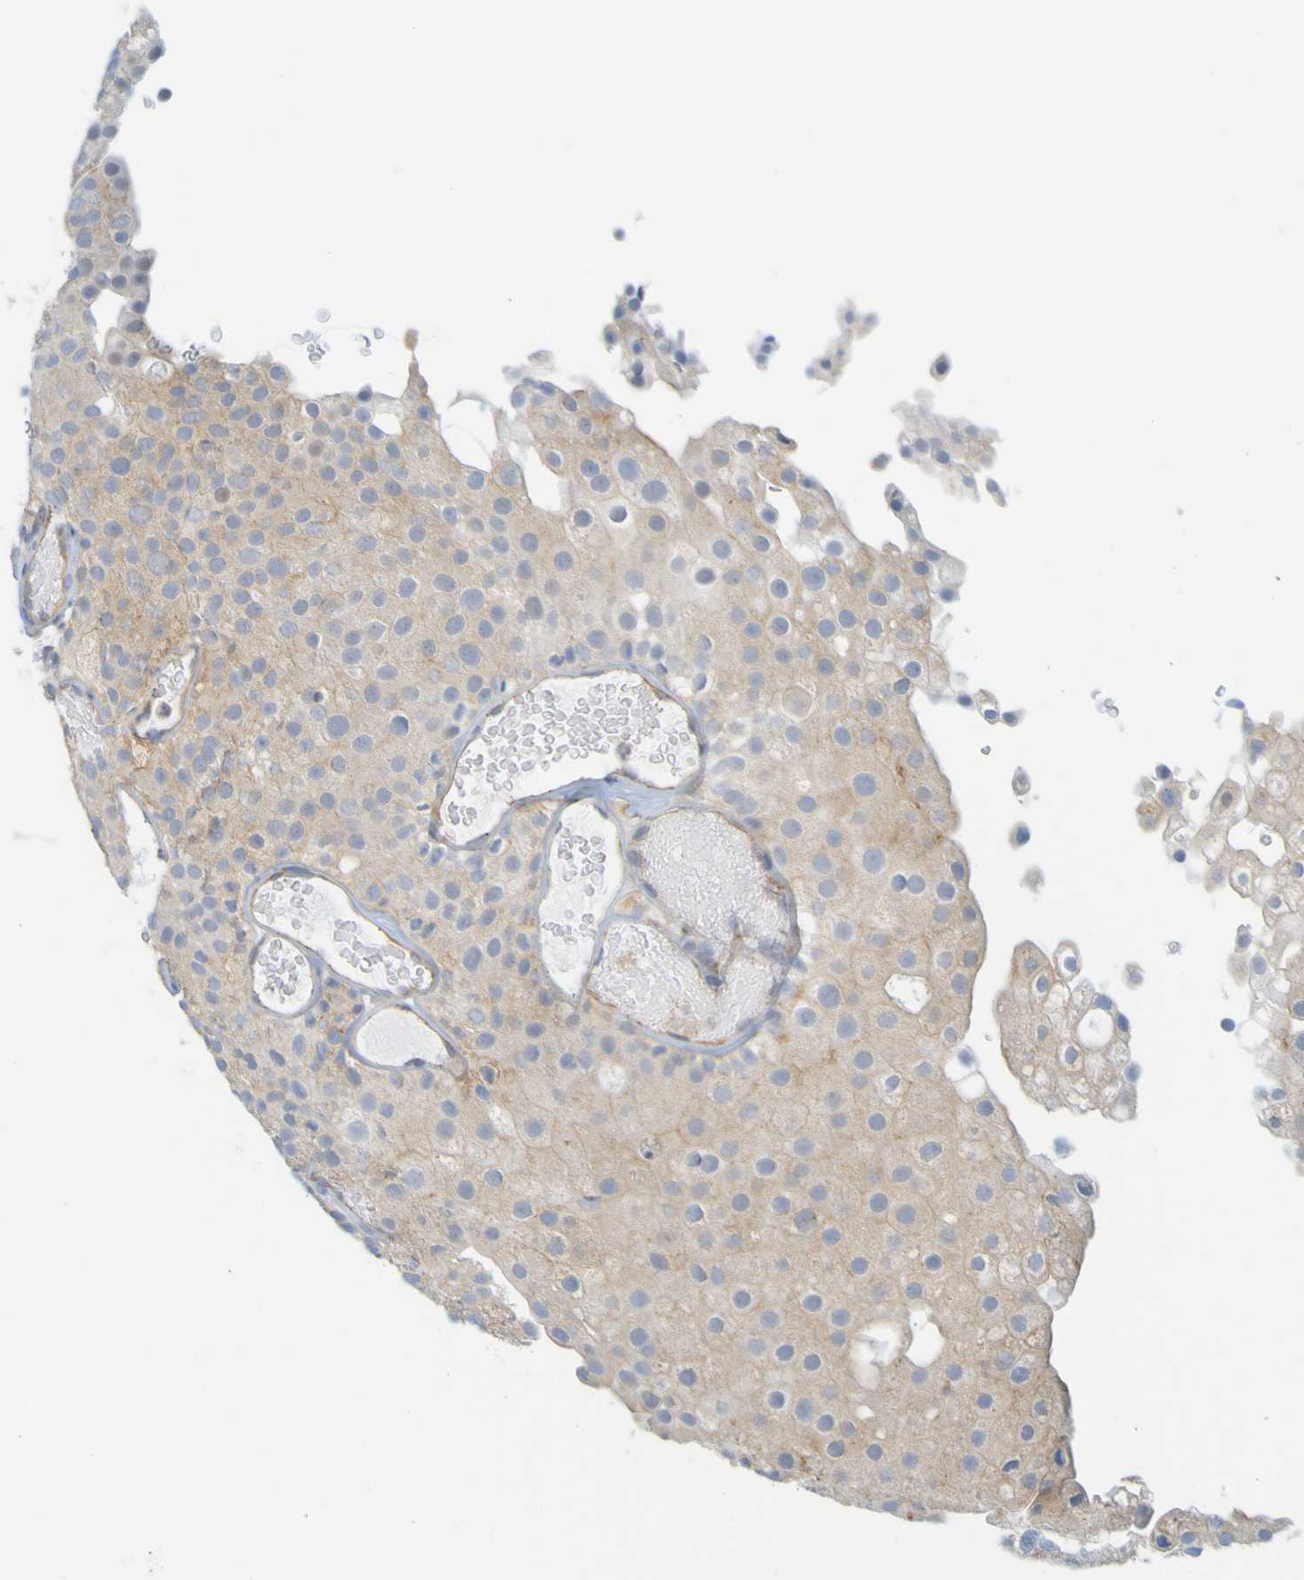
{"staining": {"intensity": "moderate", "quantity": ">75%", "location": "cytoplasmic/membranous"}, "tissue": "urothelial cancer", "cell_type": "Tumor cells", "image_type": "cancer", "snomed": [{"axis": "morphology", "description": "Urothelial carcinoma, Low grade"}, {"axis": "topography", "description": "Urinary bladder"}], "caption": "Low-grade urothelial carcinoma was stained to show a protein in brown. There is medium levels of moderate cytoplasmic/membranous positivity in approximately >75% of tumor cells.", "gene": "APPL1", "patient": {"sex": "male", "age": 78}}